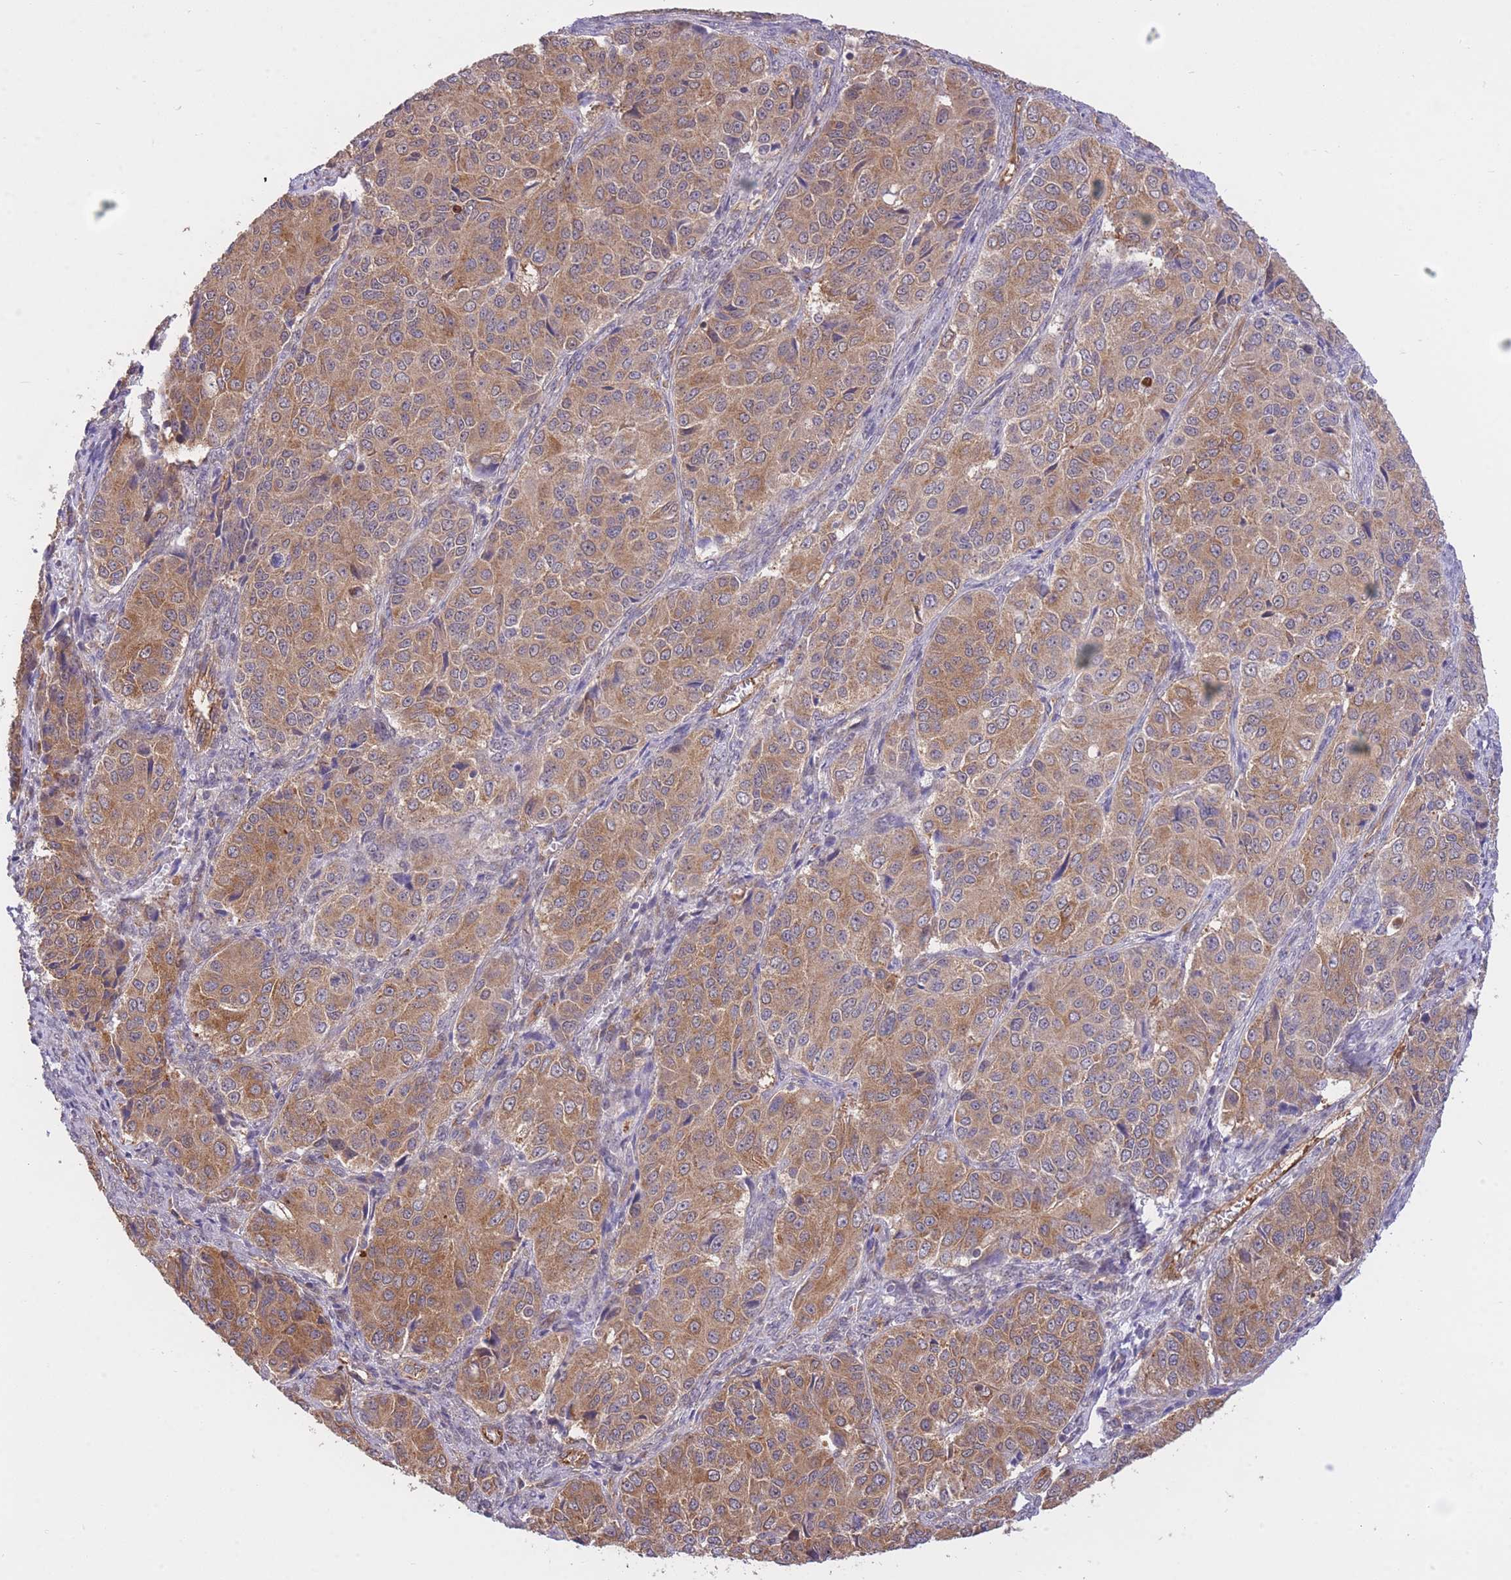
{"staining": {"intensity": "moderate", "quantity": ">75%", "location": "cytoplasmic/membranous"}, "tissue": "ovarian cancer", "cell_type": "Tumor cells", "image_type": "cancer", "snomed": [{"axis": "morphology", "description": "Carcinoma, endometroid"}, {"axis": "topography", "description": "Ovary"}], "caption": "DAB (3,3'-diaminobenzidine) immunohistochemical staining of human ovarian cancer reveals moderate cytoplasmic/membranous protein staining in approximately >75% of tumor cells.", "gene": "EXOSC8", "patient": {"sex": "female", "age": 51}}